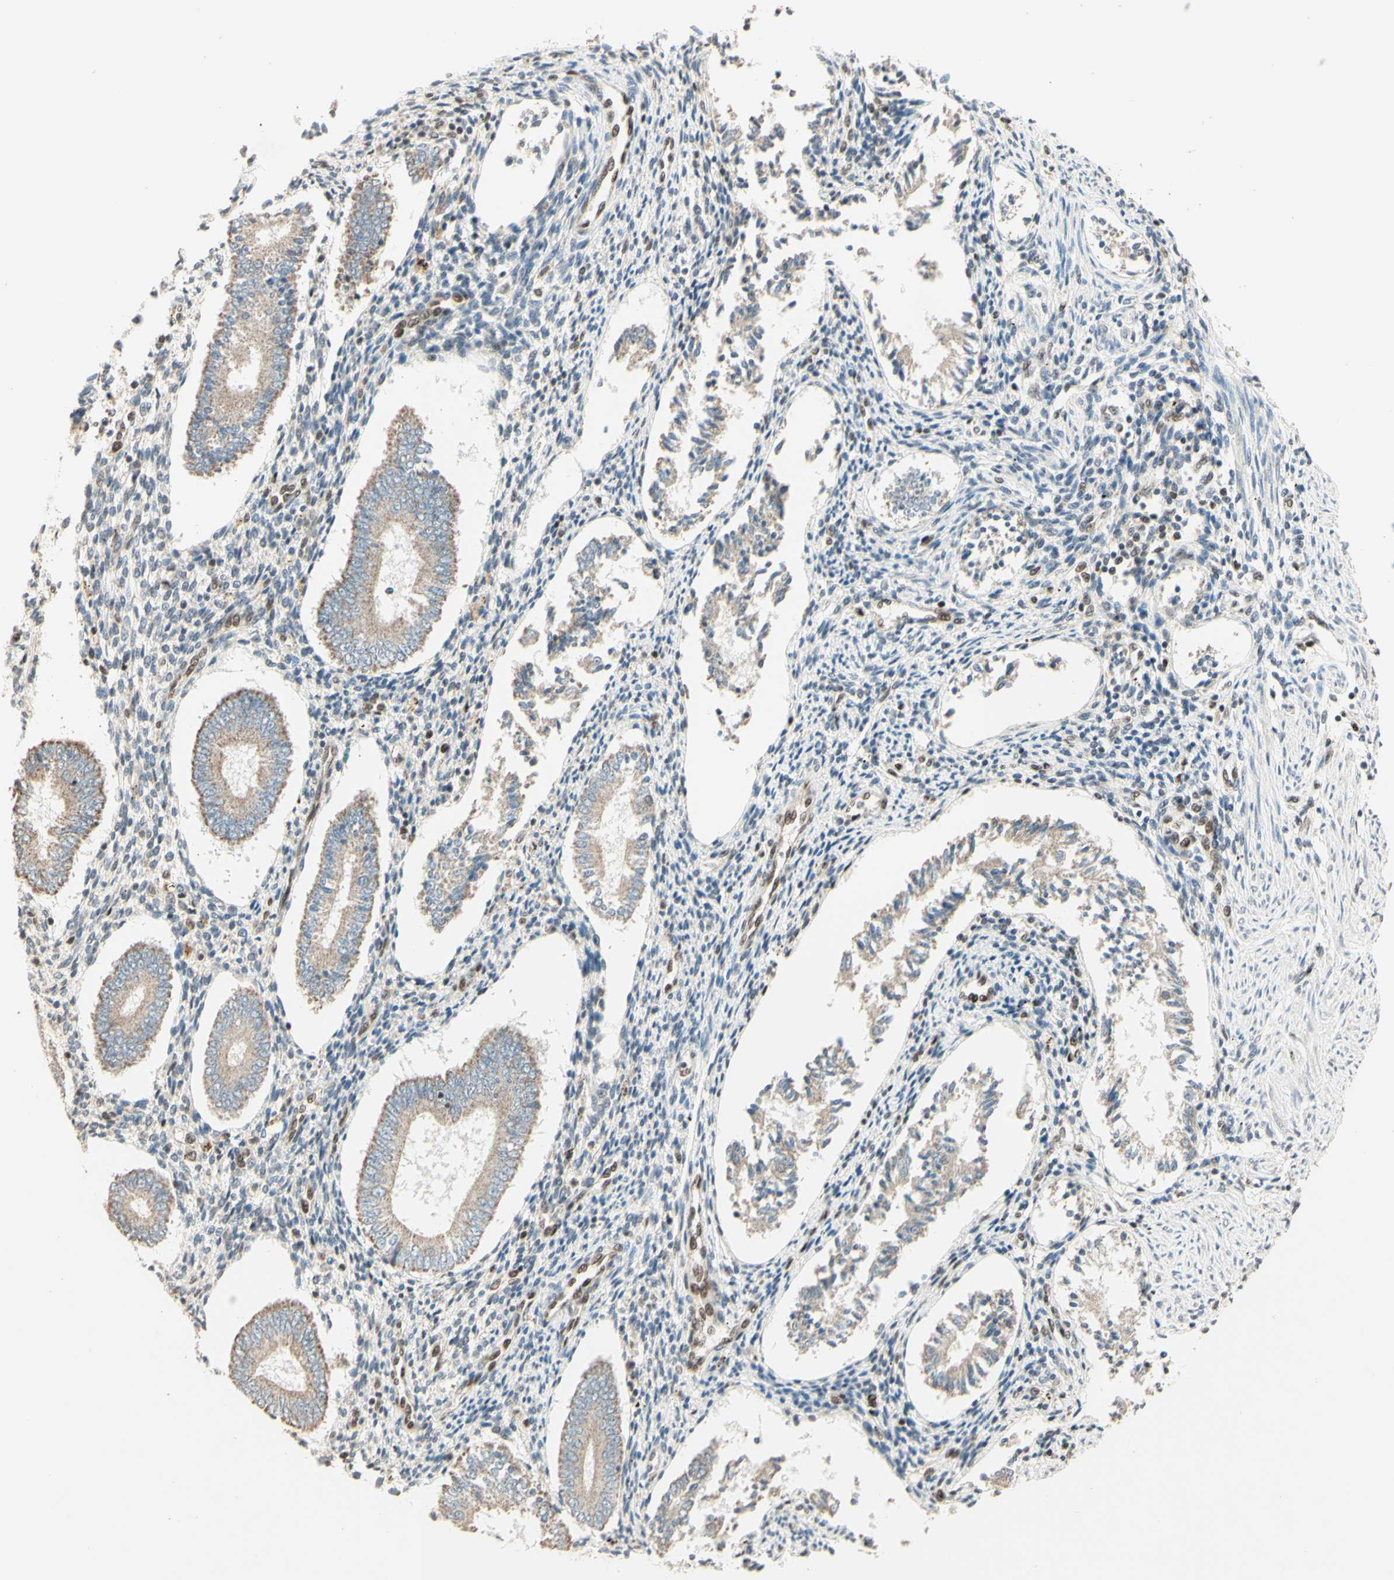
{"staining": {"intensity": "strong", "quantity": "<25%", "location": "nuclear"}, "tissue": "endometrium", "cell_type": "Cells in endometrial stroma", "image_type": "normal", "snomed": [{"axis": "morphology", "description": "Normal tissue, NOS"}, {"axis": "topography", "description": "Endometrium"}], "caption": "DAB immunohistochemical staining of unremarkable human endometrium displays strong nuclear protein staining in about <25% of cells in endometrial stroma. Using DAB (brown) and hematoxylin (blue) stains, captured at high magnification using brightfield microscopy.", "gene": "NR3C1", "patient": {"sex": "female", "age": 42}}